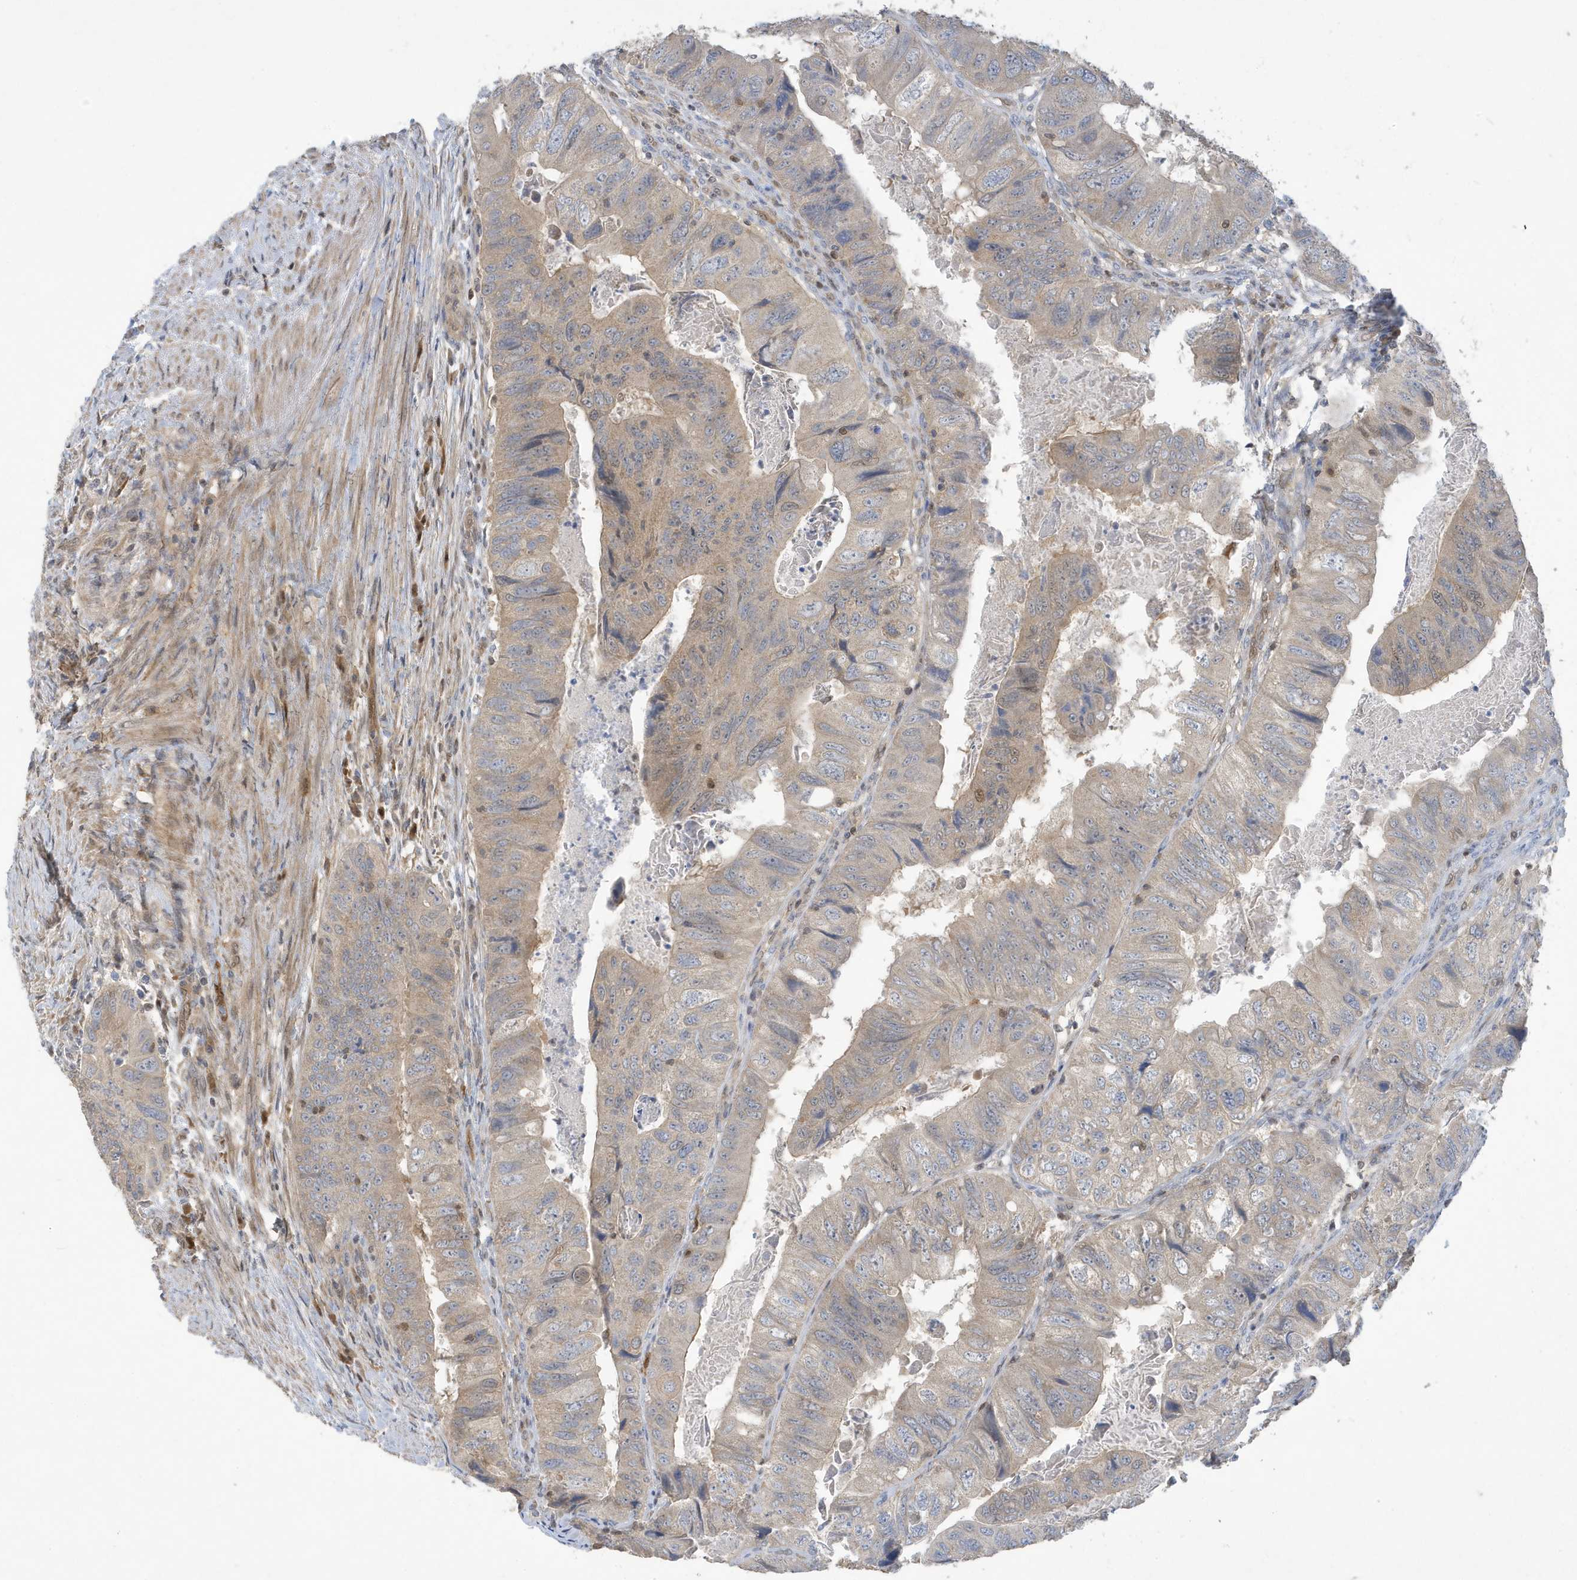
{"staining": {"intensity": "weak", "quantity": "25%-75%", "location": "cytoplasmic/membranous"}, "tissue": "colorectal cancer", "cell_type": "Tumor cells", "image_type": "cancer", "snomed": [{"axis": "morphology", "description": "Adenocarcinoma, NOS"}, {"axis": "topography", "description": "Rectum"}], "caption": "Weak cytoplasmic/membranous staining for a protein is seen in approximately 25%-75% of tumor cells of colorectal adenocarcinoma using immunohistochemistry.", "gene": "NCOA7", "patient": {"sex": "male", "age": 63}}